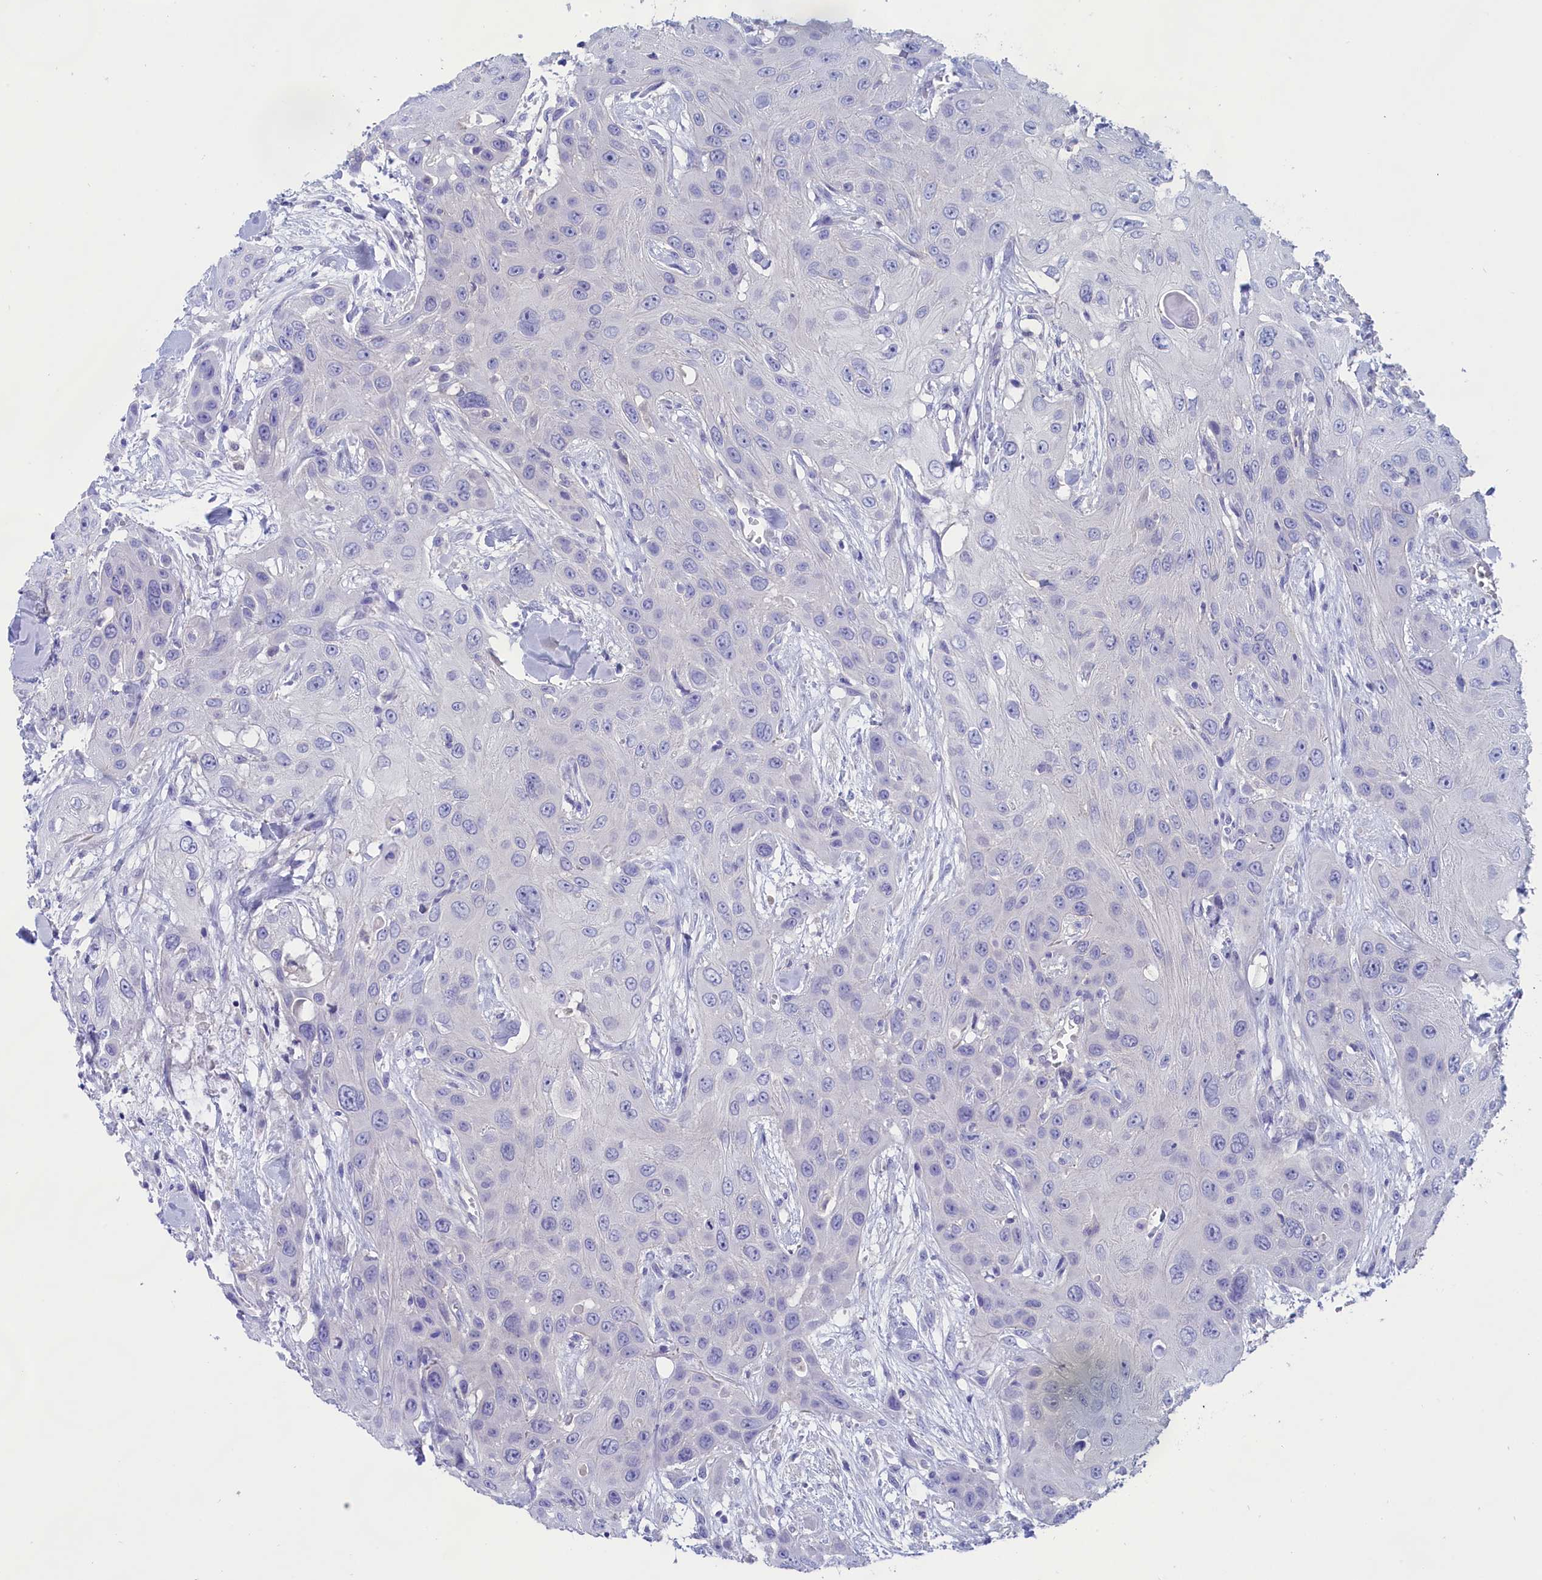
{"staining": {"intensity": "negative", "quantity": "none", "location": "none"}, "tissue": "head and neck cancer", "cell_type": "Tumor cells", "image_type": "cancer", "snomed": [{"axis": "morphology", "description": "Squamous cell carcinoma, NOS"}, {"axis": "topography", "description": "Head-Neck"}], "caption": "This is an immunohistochemistry (IHC) image of head and neck squamous cell carcinoma. There is no expression in tumor cells.", "gene": "VPS35L", "patient": {"sex": "male", "age": 81}}